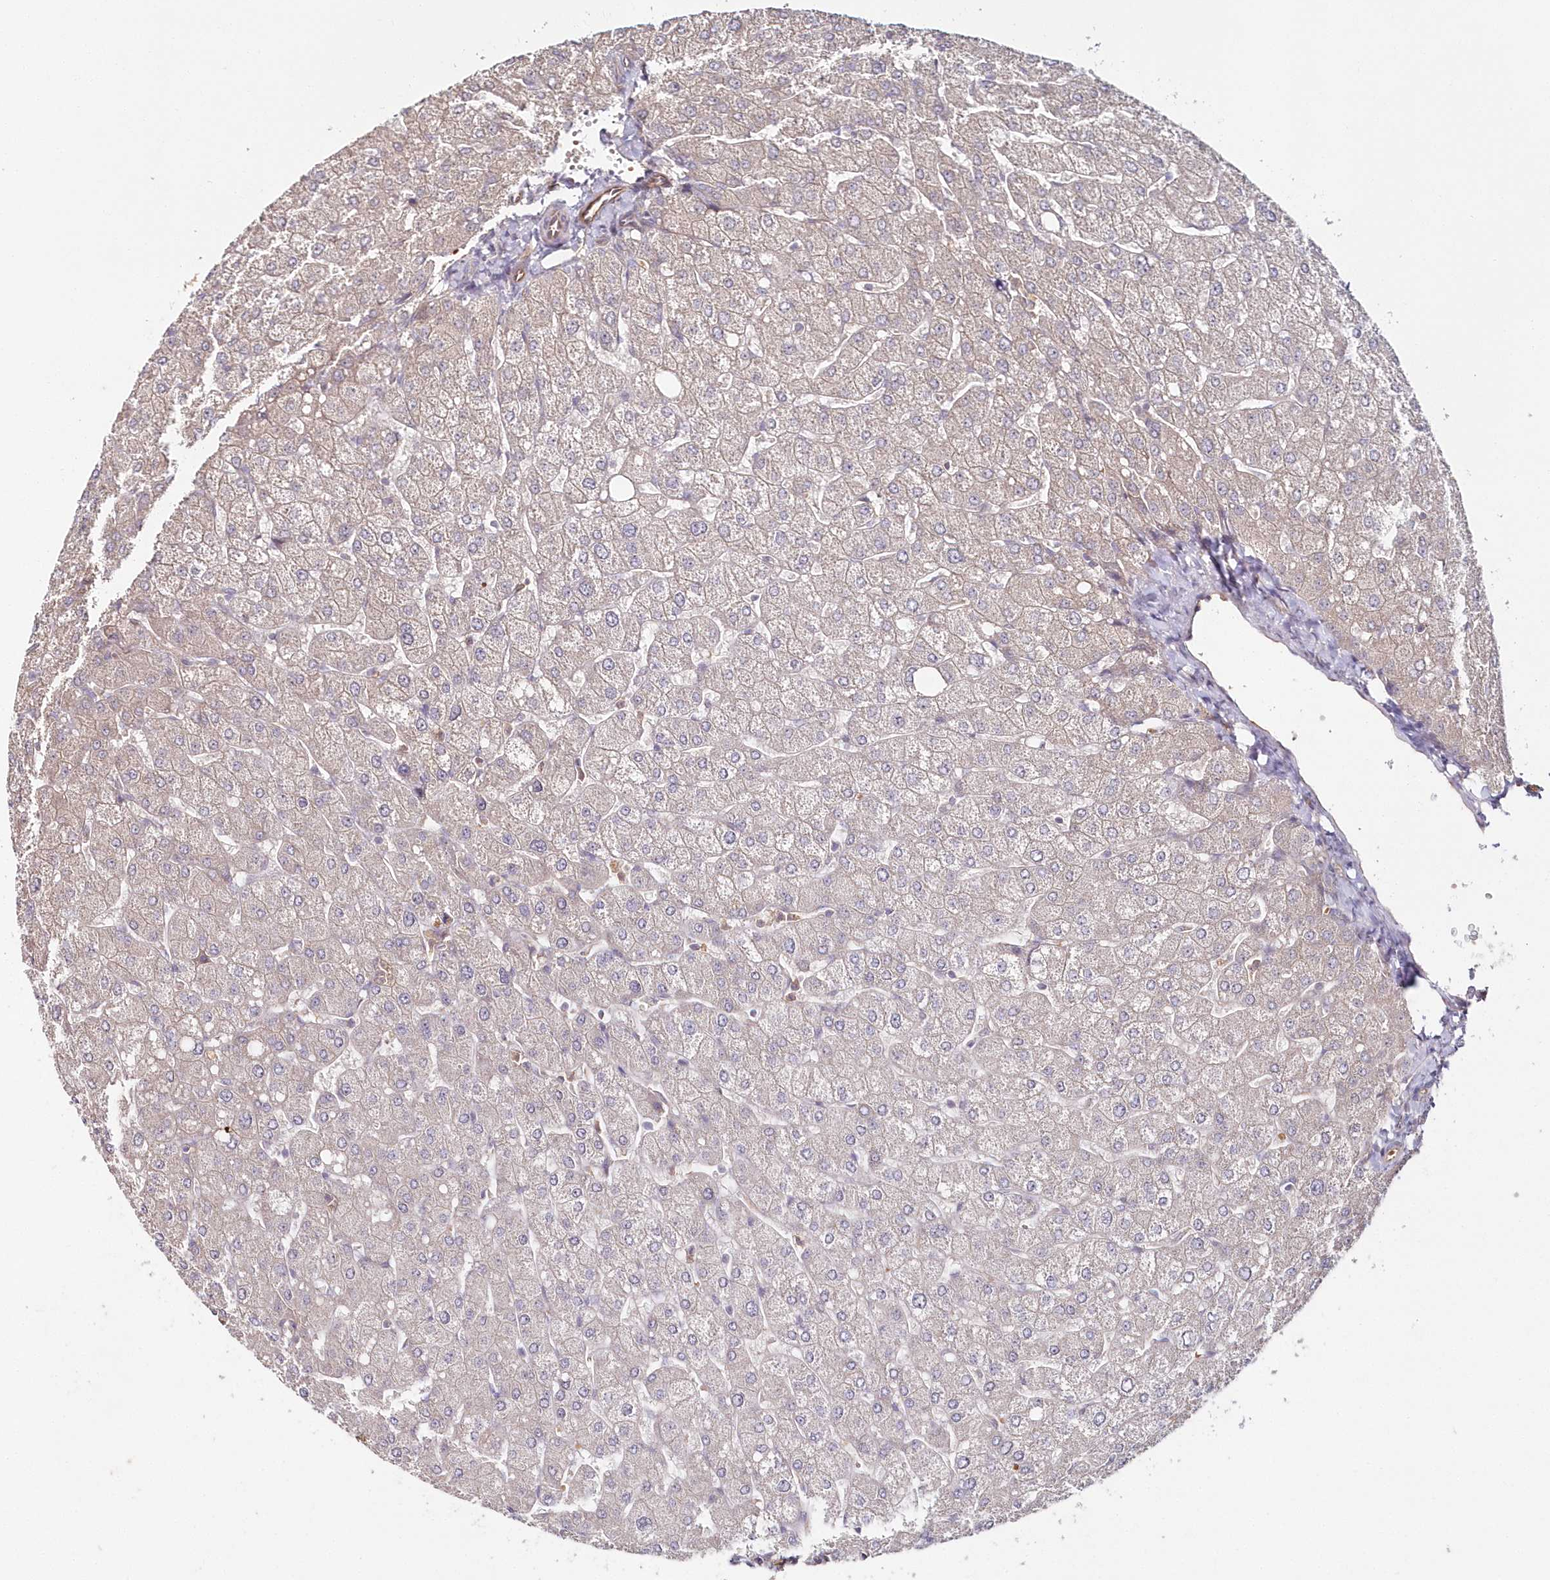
{"staining": {"intensity": "negative", "quantity": "none", "location": "none"}, "tissue": "liver", "cell_type": "Cholangiocytes", "image_type": "normal", "snomed": [{"axis": "morphology", "description": "Normal tissue, NOS"}, {"axis": "topography", "description": "Liver"}], "caption": "IHC image of normal liver: human liver stained with DAB (3,3'-diaminobenzidine) exhibits no significant protein staining in cholangiocytes.", "gene": "HYCC2", "patient": {"sex": "male", "age": 55}}